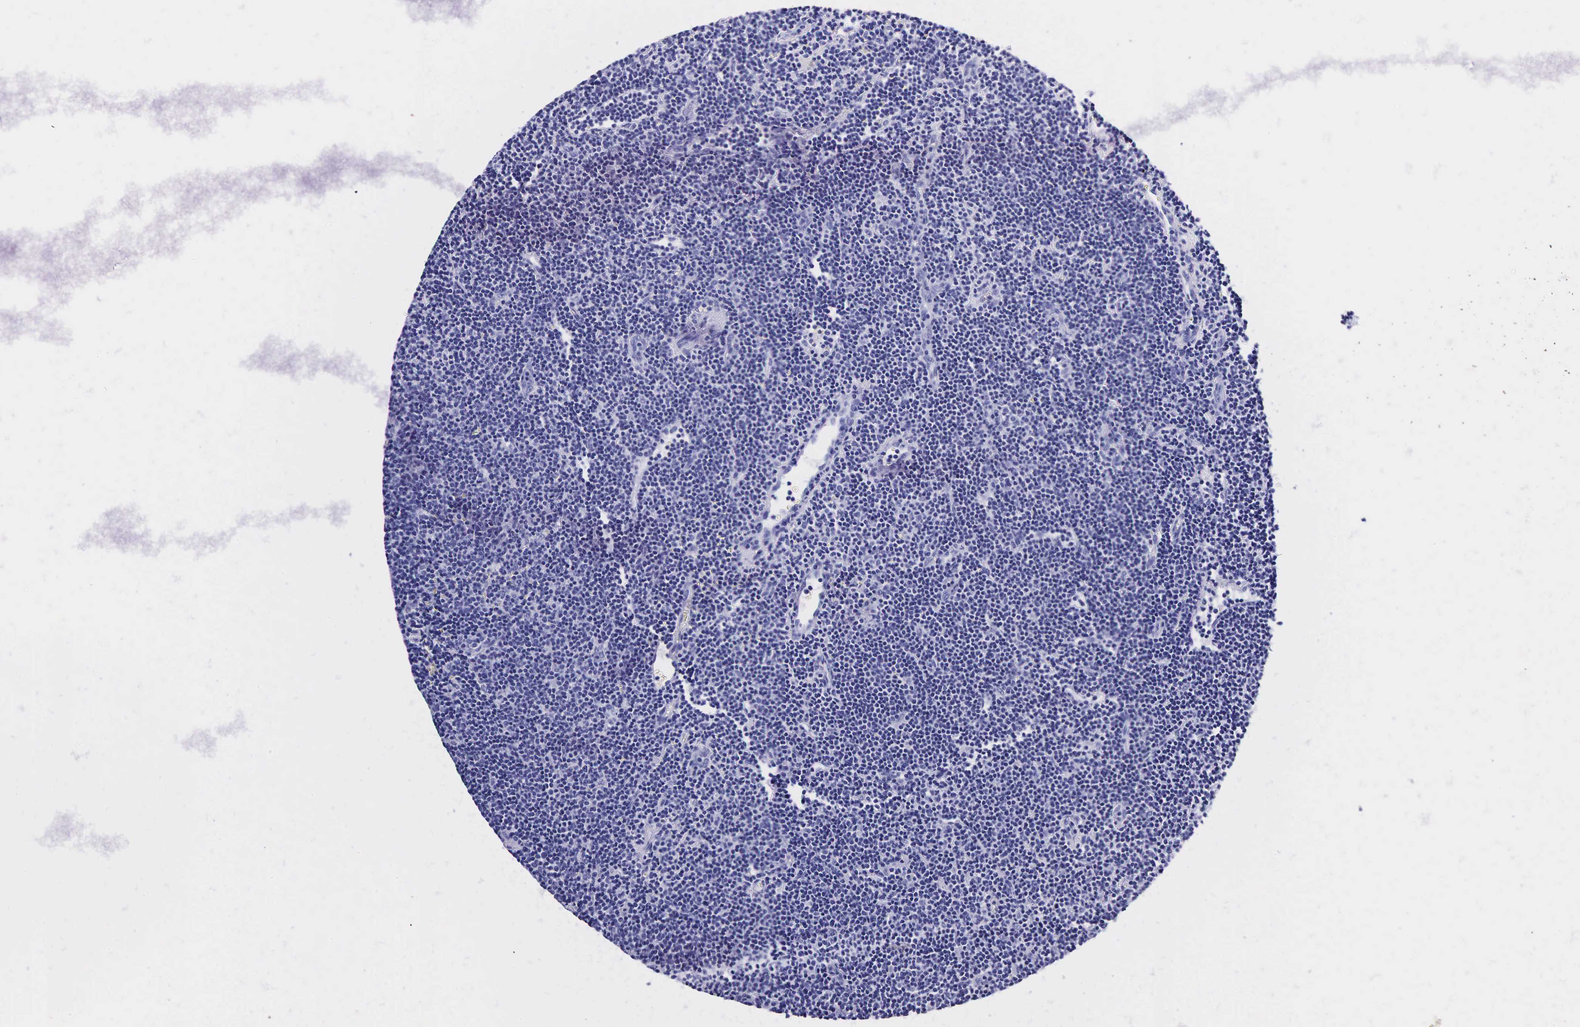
{"staining": {"intensity": "negative", "quantity": "none", "location": "none"}, "tissue": "lymphoma", "cell_type": "Tumor cells", "image_type": "cancer", "snomed": [{"axis": "morphology", "description": "Malignant lymphoma, non-Hodgkin's type, Low grade"}, {"axis": "topography", "description": "Lymph node"}], "caption": "Tumor cells show no significant protein expression in lymphoma.", "gene": "KLK3", "patient": {"sex": "male", "age": 65}}